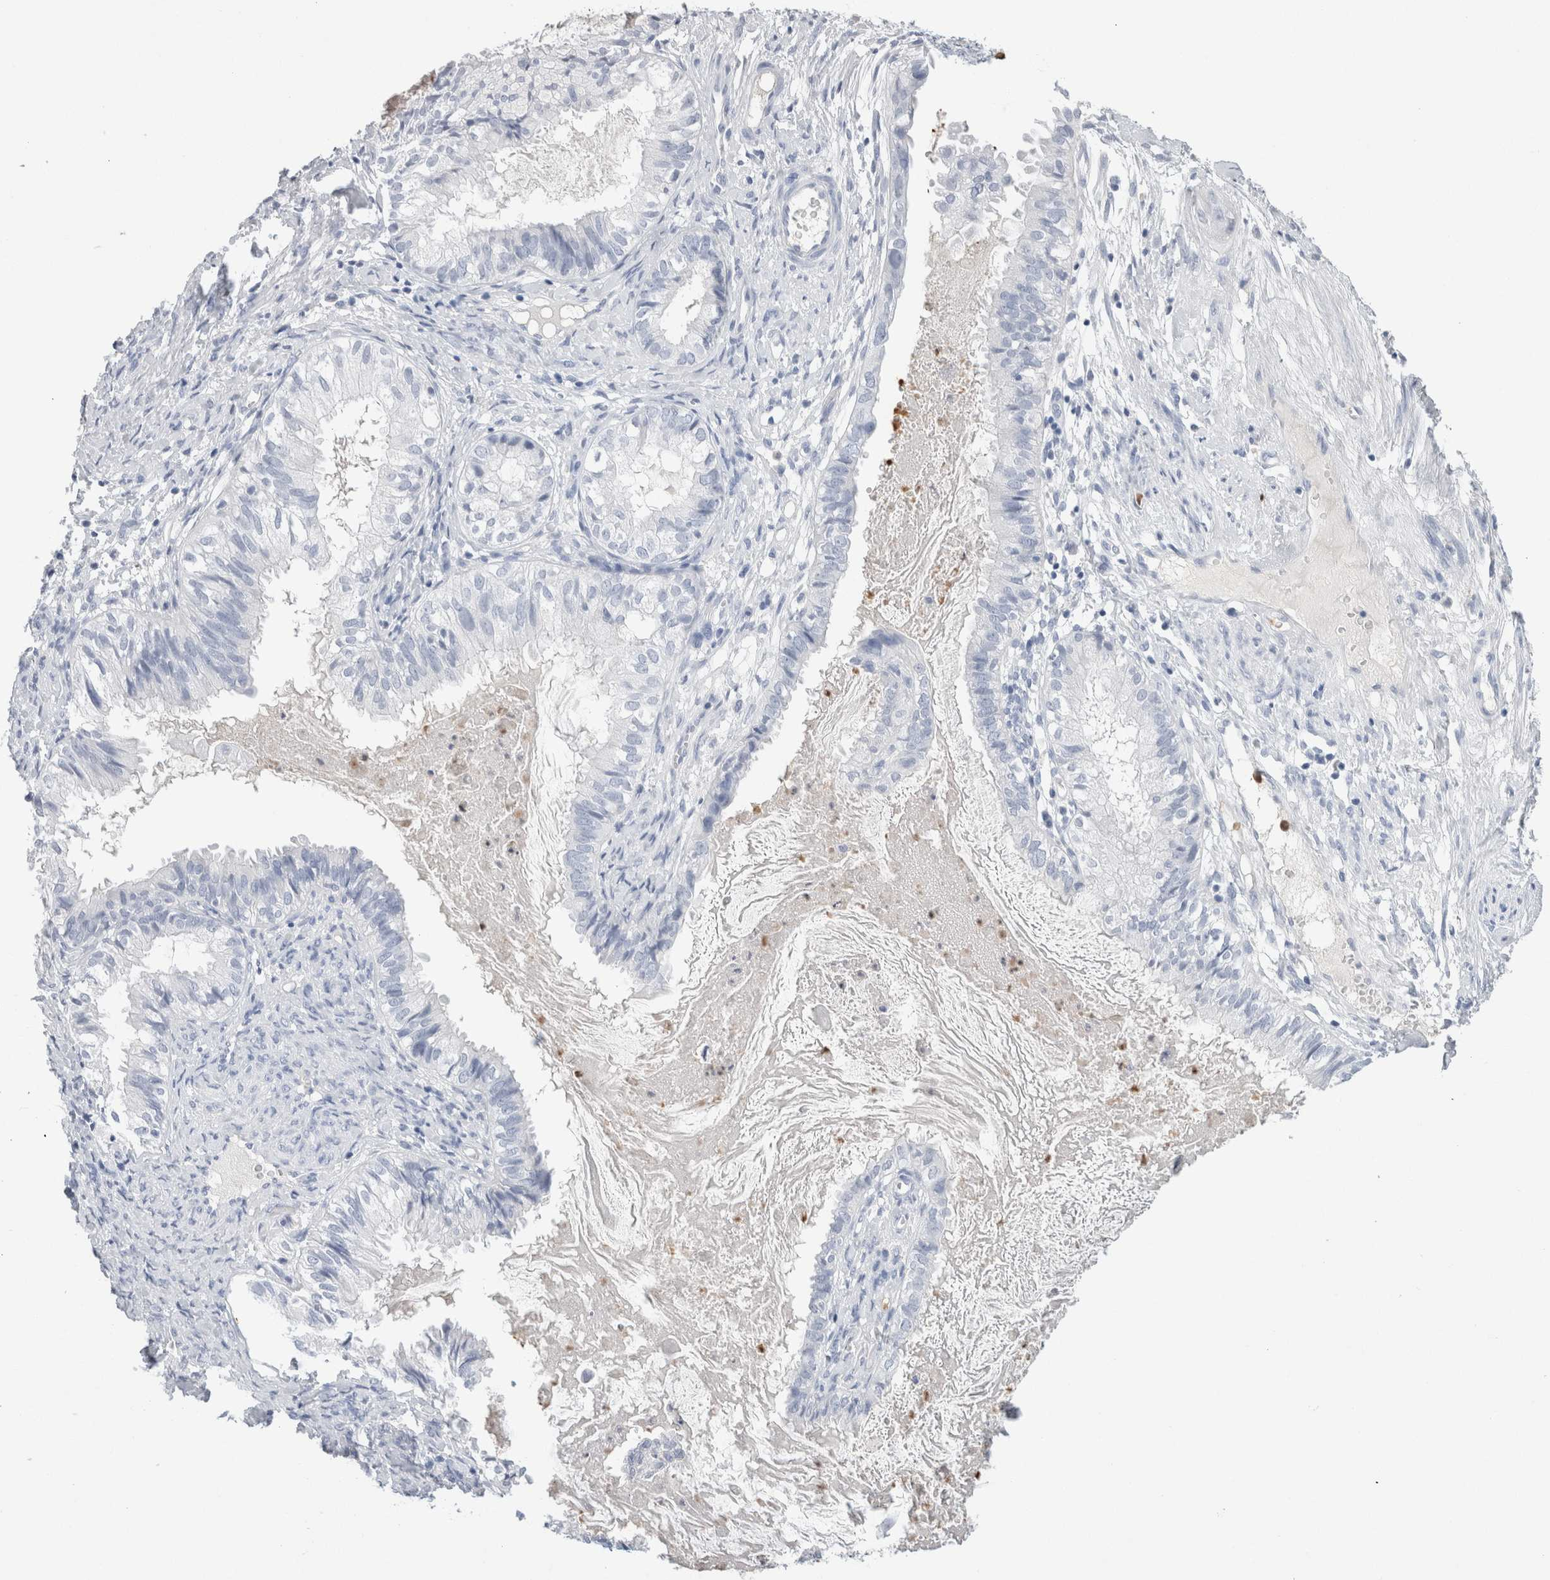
{"staining": {"intensity": "negative", "quantity": "none", "location": "none"}, "tissue": "cervical cancer", "cell_type": "Tumor cells", "image_type": "cancer", "snomed": [{"axis": "morphology", "description": "Normal tissue, NOS"}, {"axis": "morphology", "description": "Adenocarcinoma, NOS"}, {"axis": "topography", "description": "Cervix"}, {"axis": "topography", "description": "Endometrium"}], "caption": "Immunohistochemistry (IHC) image of human cervical cancer (adenocarcinoma) stained for a protein (brown), which reveals no positivity in tumor cells.", "gene": "S100A12", "patient": {"sex": "female", "age": 86}}